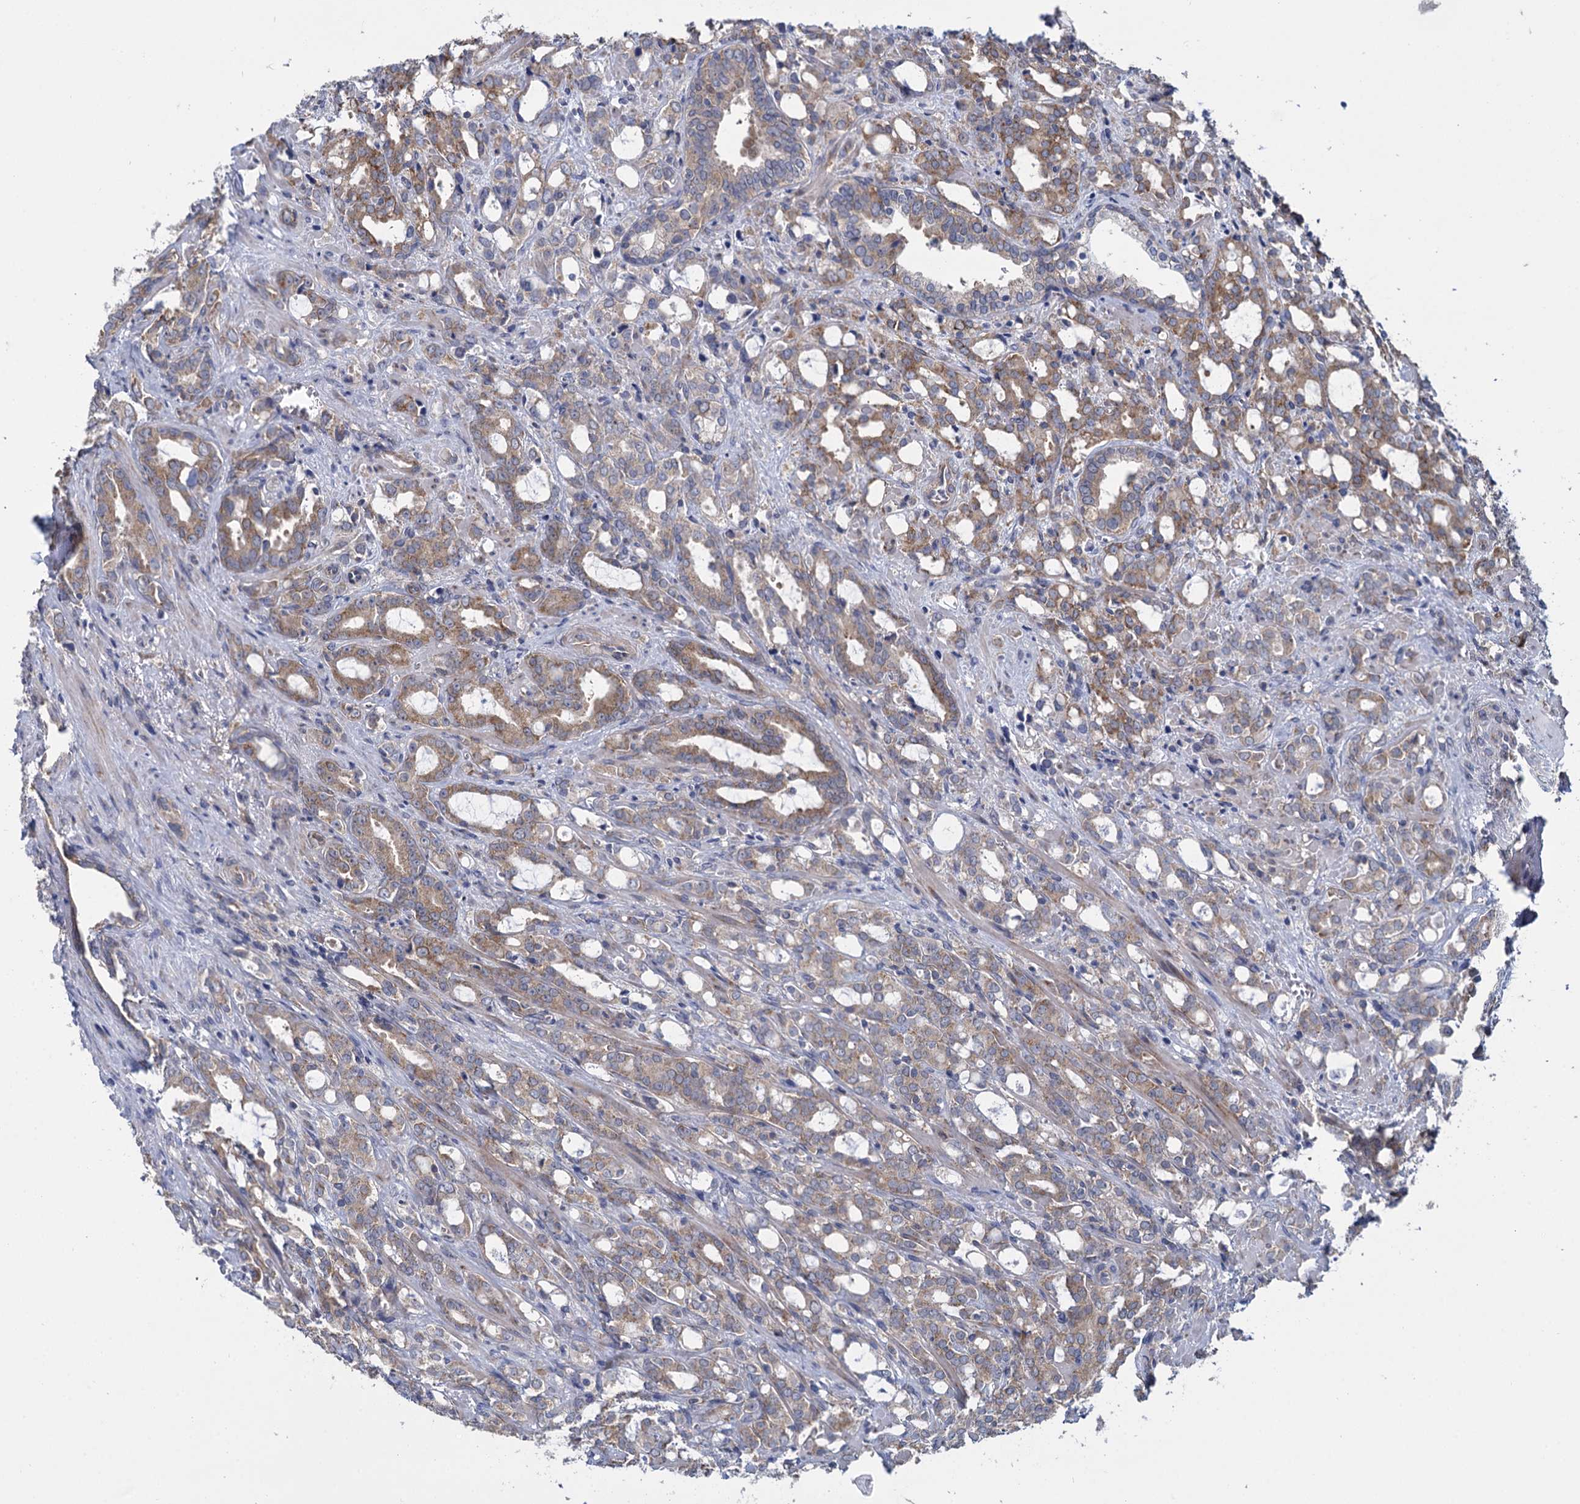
{"staining": {"intensity": "moderate", "quantity": "25%-75%", "location": "cytoplasmic/membranous"}, "tissue": "prostate cancer", "cell_type": "Tumor cells", "image_type": "cancer", "snomed": [{"axis": "morphology", "description": "Adenocarcinoma, High grade"}, {"axis": "topography", "description": "Prostate"}], "caption": "Immunohistochemistry (IHC) micrograph of neoplastic tissue: human prostate cancer (high-grade adenocarcinoma) stained using IHC shows medium levels of moderate protein expression localized specifically in the cytoplasmic/membranous of tumor cells, appearing as a cytoplasmic/membranous brown color.", "gene": "GSTM2", "patient": {"sex": "male", "age": 72}}